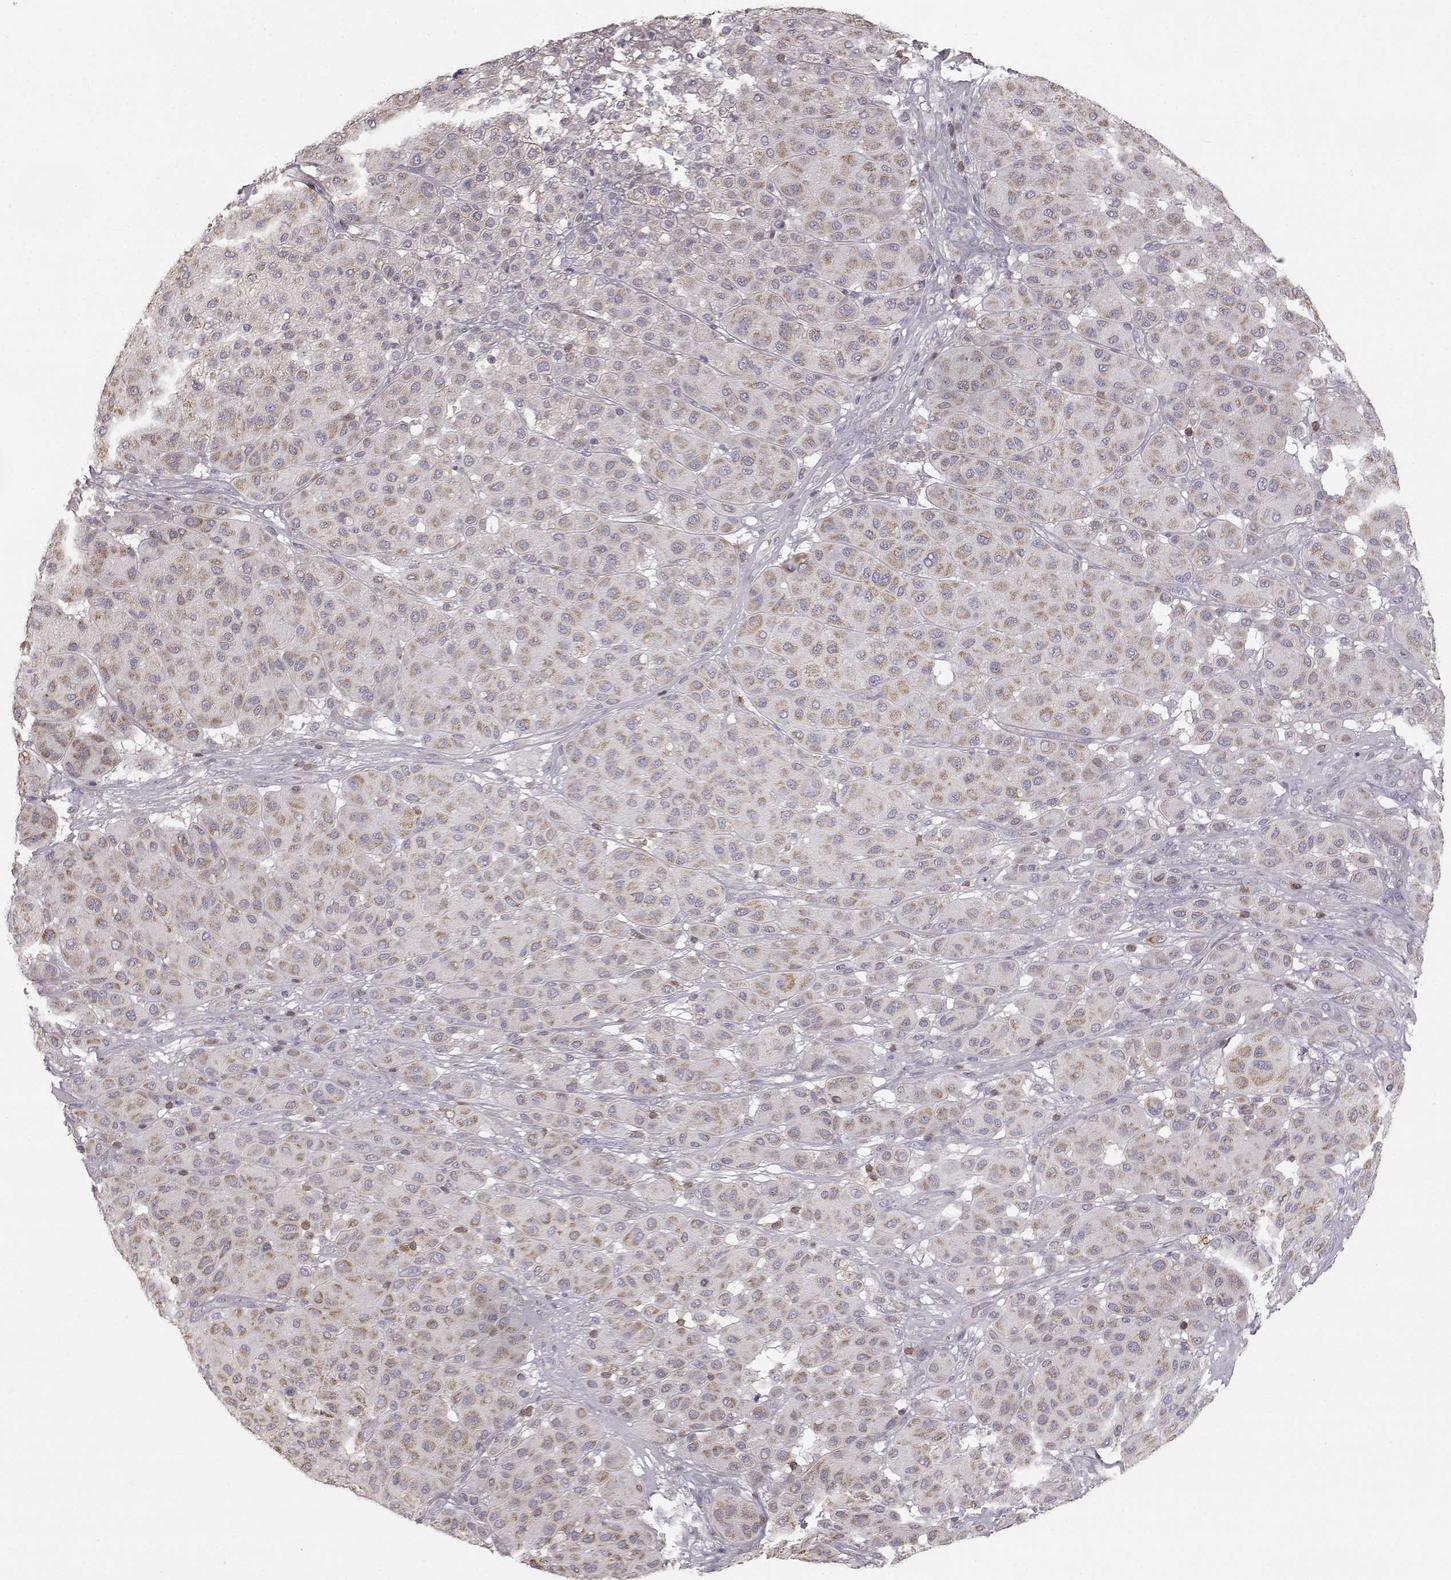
{"staining": {"intensity": "moderate", "quantity": ">75%", "location": "cytoplasmic/membranous"}, "tissue": "melanoma", "cell_type": "Tumor cells", "image_type": "cancer", "snomed": [{"axis": "morphology", "description": "Malignant melanoma, Metastatic site"}, {"axis": "topography", "description": "Smooth muscle"}], "caption": "Immunohistochemical staining of melanoma reveals medium levels of moderate cytoplasmic/membranous positivity in about >75% of tumor cells. (IHC, brightfield microscopy, high magnification).", "gene": "GRAP2", "patient": {"sex": "male", "age": 41}}